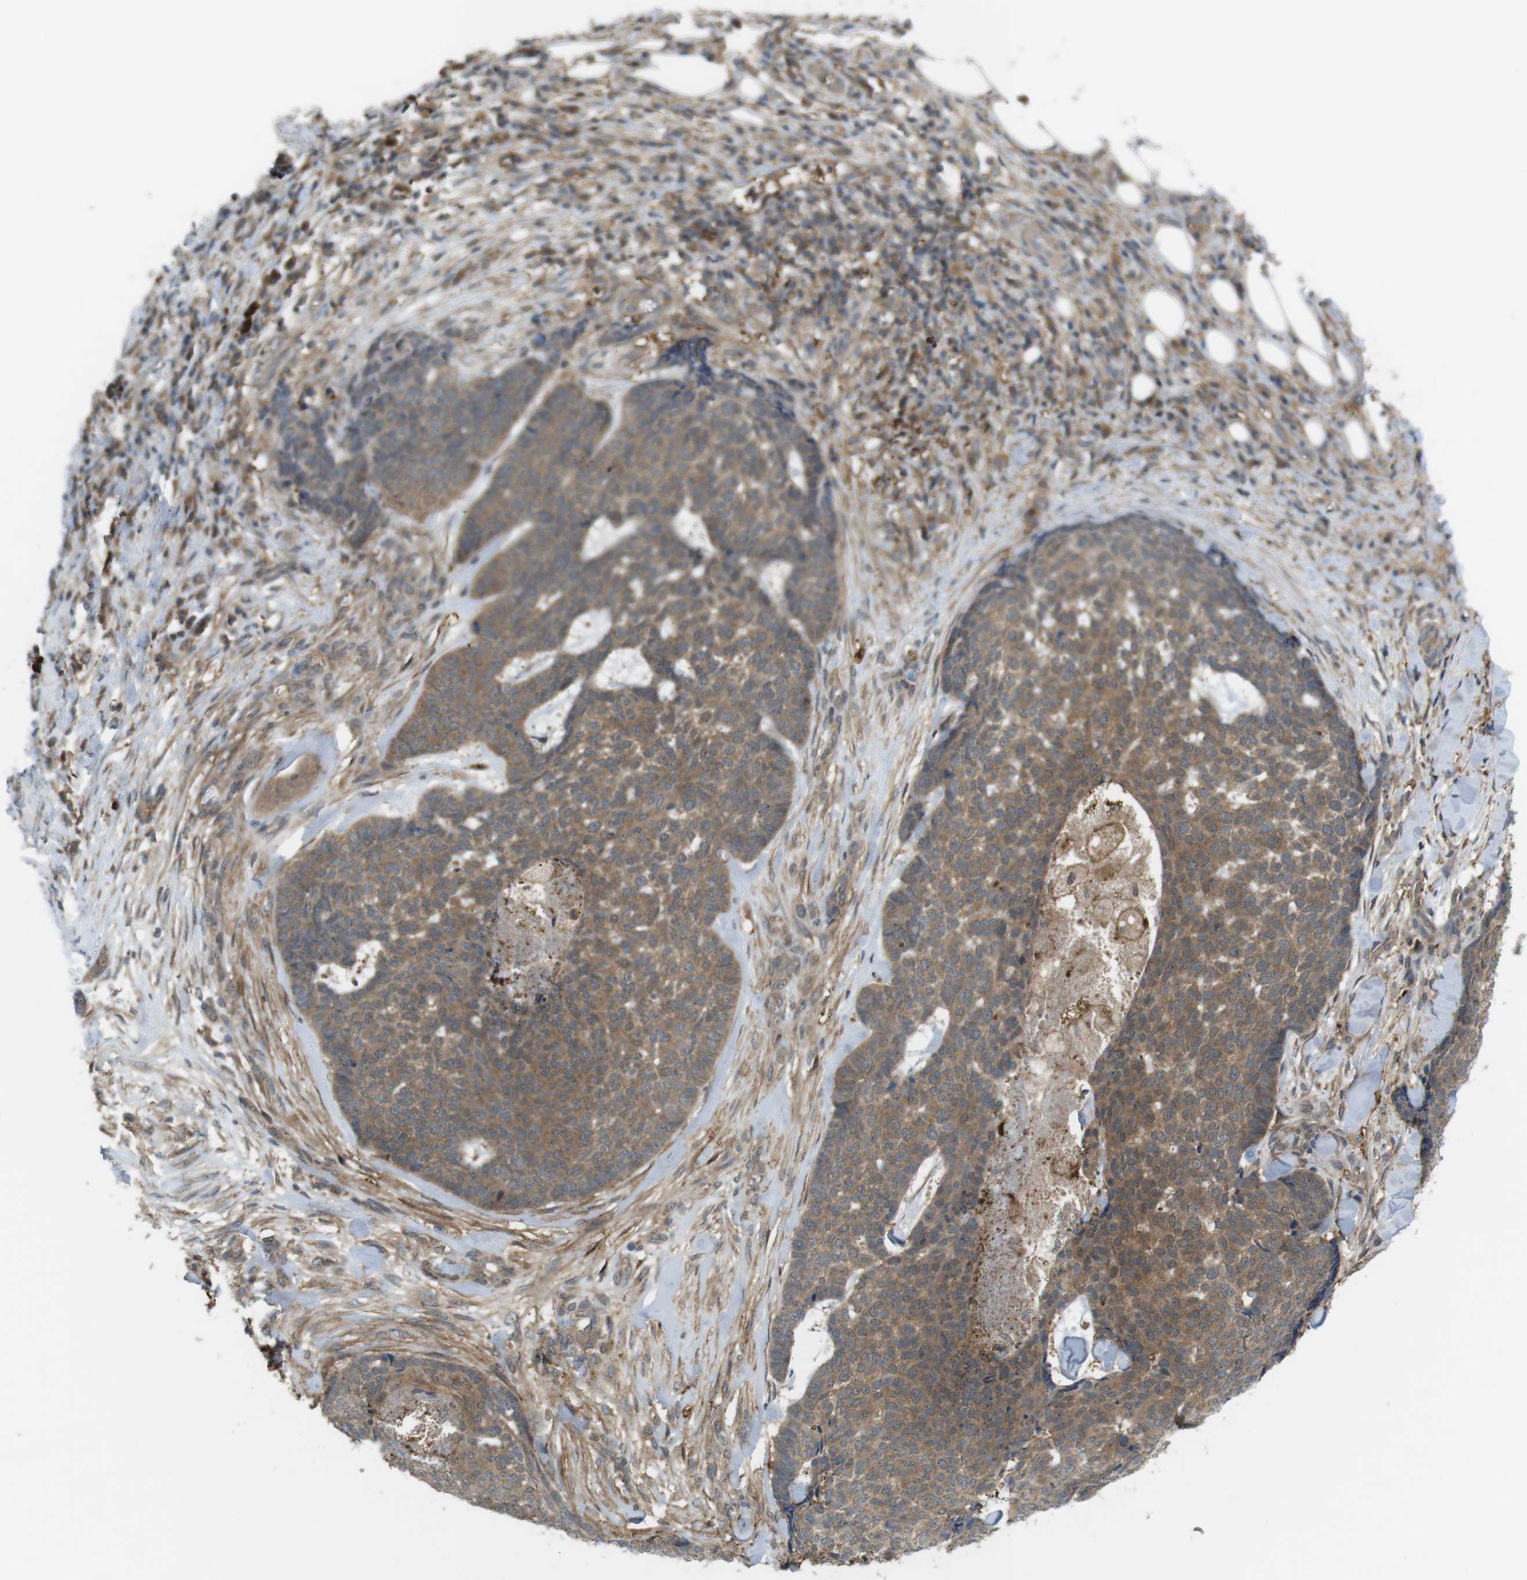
{"staining": {"intensity": "moderate", "quantity": ">75%", "location": "cytoplasmic/membranous"}, "tissue": "skin cancer", "cell_type": "Tumor cells", "image_type": "cancer", "snomed": [{"axis": "morphology", "description": "Basal cell carcinoma"}, {"axis": "topography", "description": "Skin"}], "caption": "IHC image of human skin basal cell carcinoma stained for a protein (brown), which exhibits medium levels of moderate cytoplasmic/membranous staining in about >75% of tumor cells.", "gene": "DDAH2", "patient": {"sex": "male", "age": 84}}